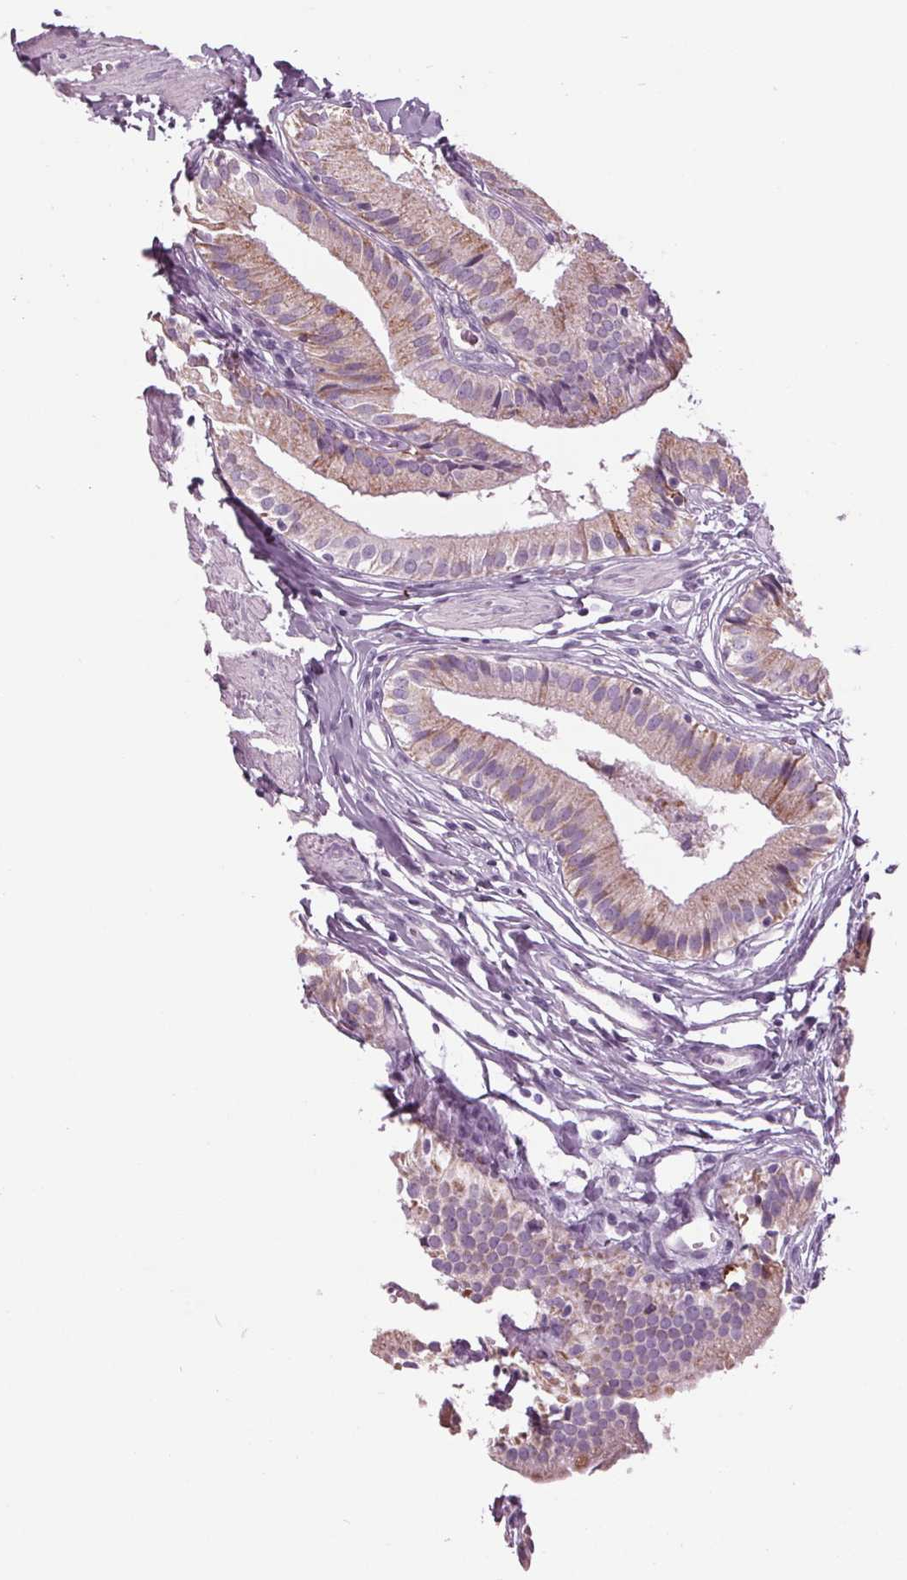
{"staining": {"intensity": "moderate", "quantity": "<25%", "location": "cytoplasmic/membranous"}, "tissue": "gallbladder", "cell_type": "Glandular cells", "image_type": "normal", "snomed": [{"axis": "morphology", "description": "Normal tissue, NOS"}, {"axis": "topography", "description": "Gallbladder"}], "caption": "About <25% of glandular cells in unremarkable human gallbladder show moderate cytoplasmic/membranous protein staining as visualized by brown immunohistochemical staining.", "gene": "CYP3A43", "patient": {"sex": "female", "age": 47}}